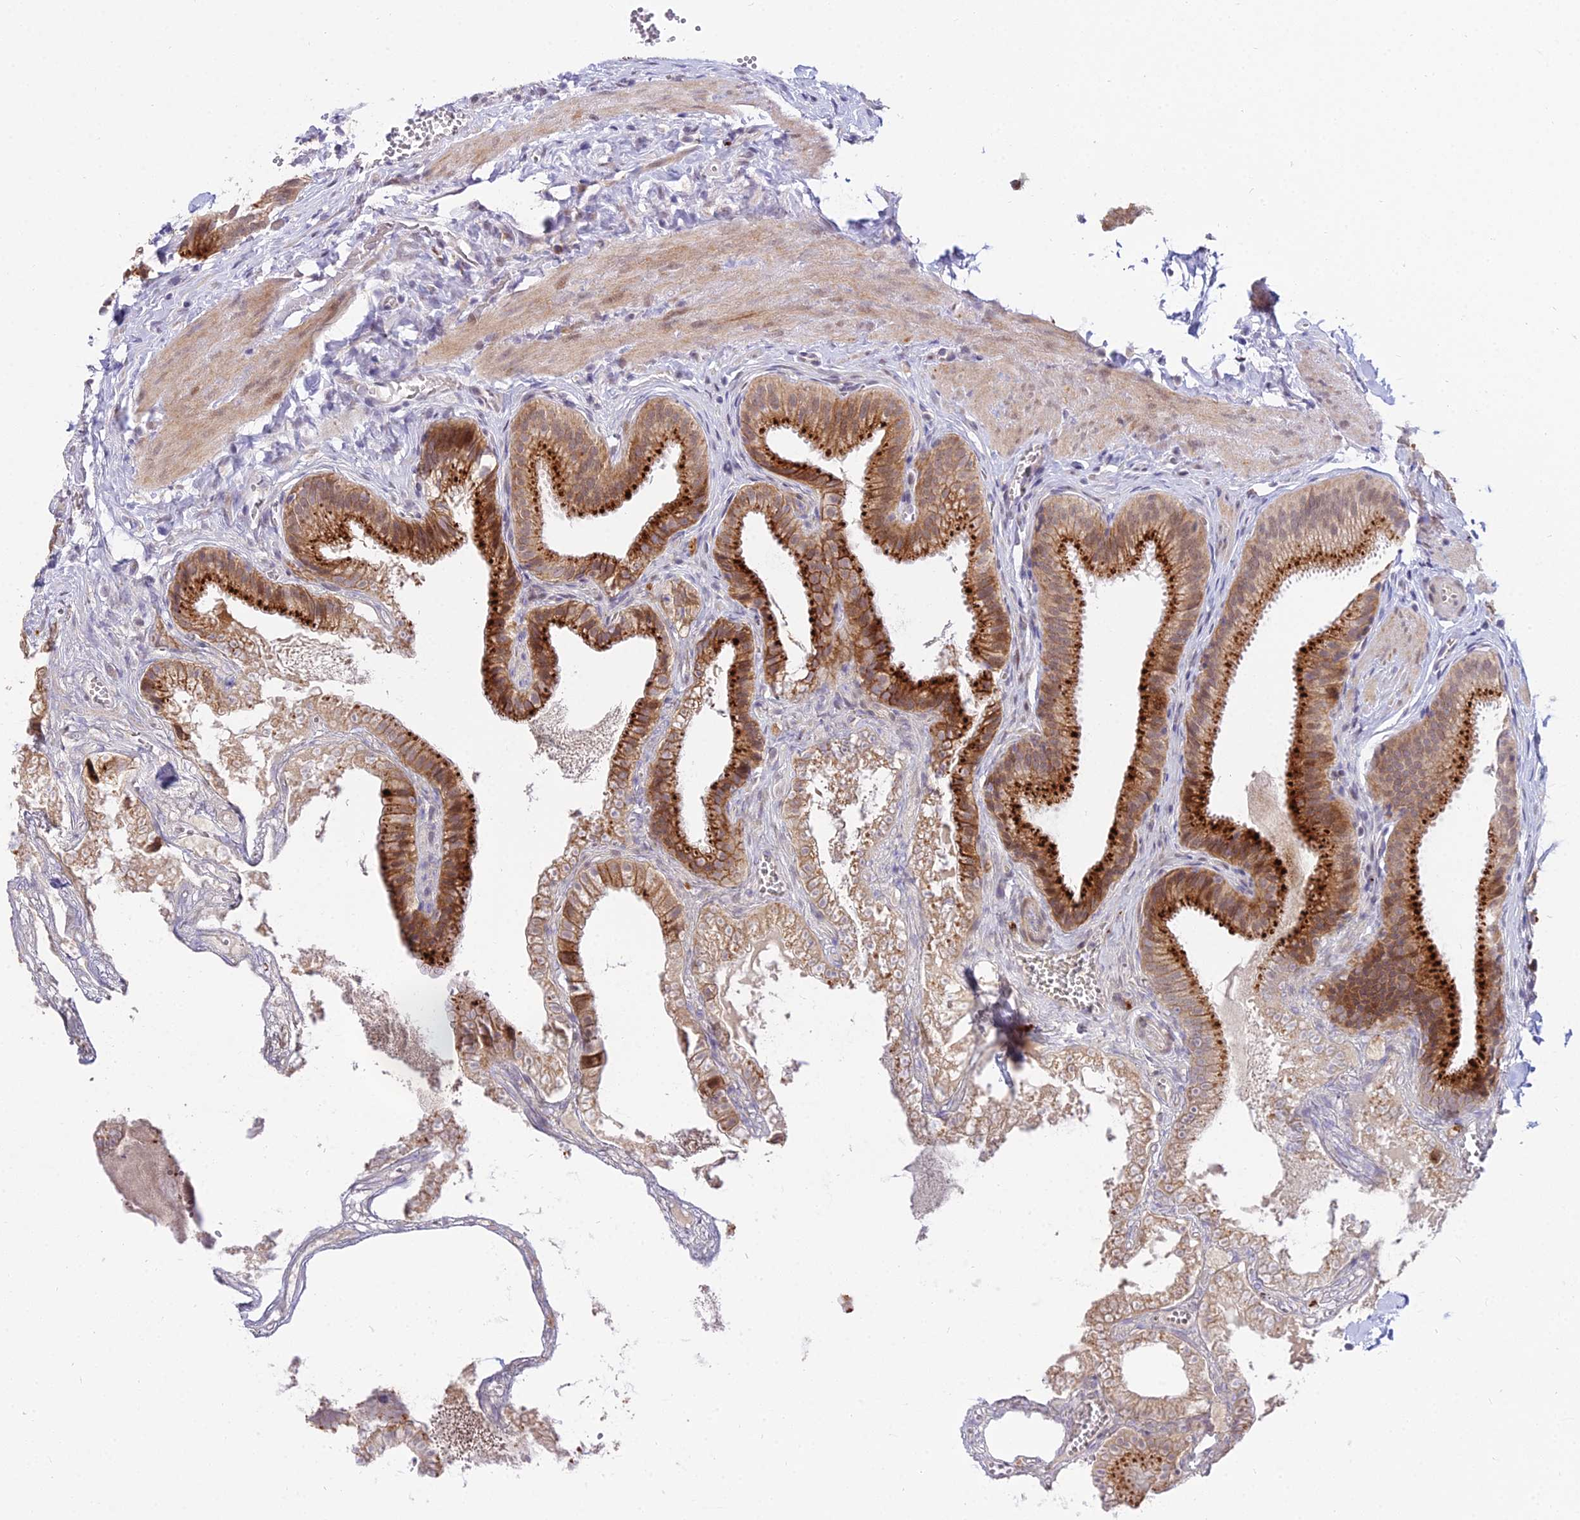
{"staining": {"intensity": "strong", "quantity": ">75%", "location": "cytoplasmic/membranous"}, "tissue": "gallbladder", "cell_type": "Glandular cells", "image_type": "normal", "snomed": [{"axis": "morphology", "description": "Normal tissue, NOS"}, {"axis": "topography", "description": "Gallbladder"}], "caption": "Protein analysis of unremarkable gallbladder shows strong cytoplasmic/membranous staining in about >75% of glandular cells.", "gene": "C6orf163", "patient": {"sex": "male", "age": 38}}